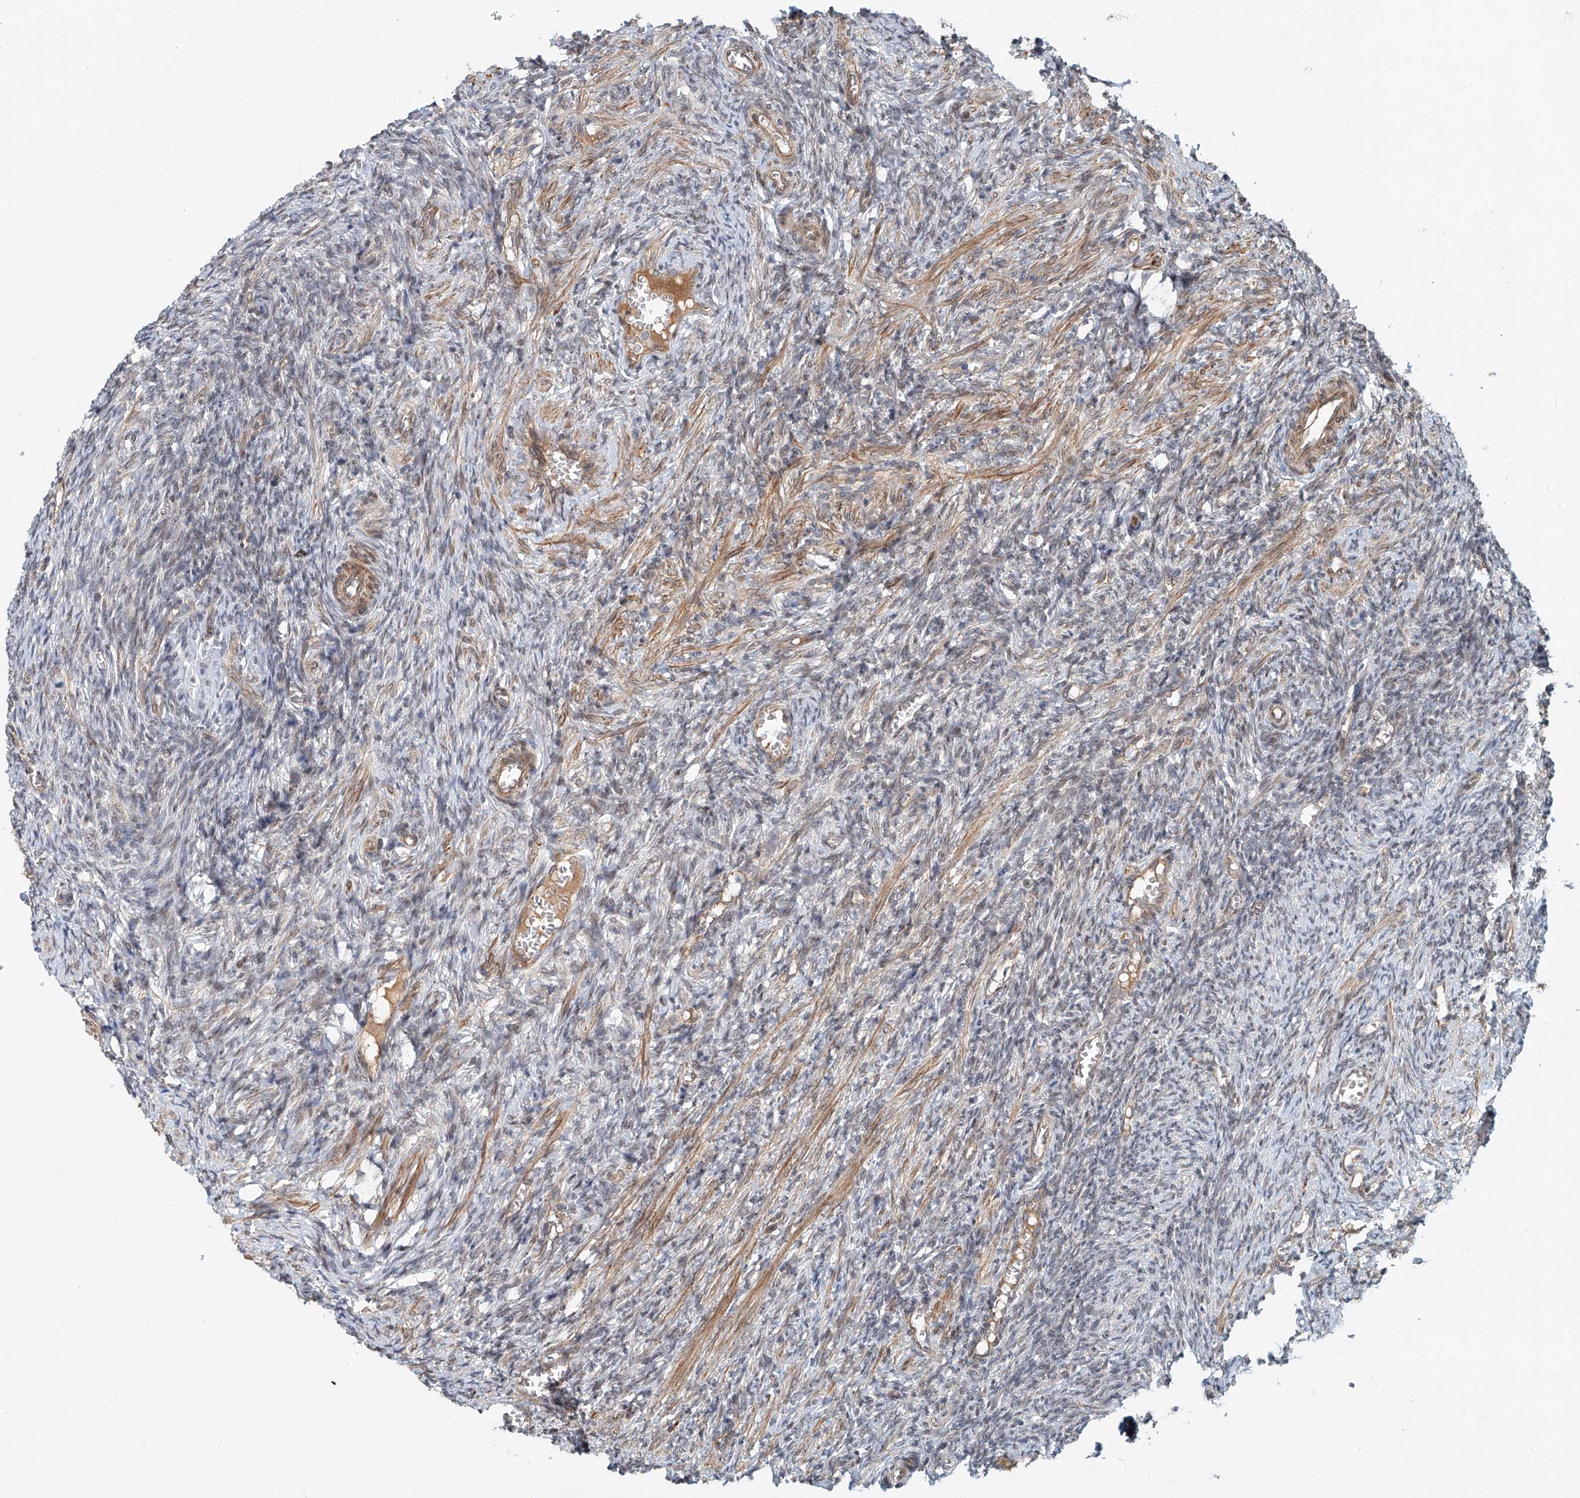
{"staining": {"intensity": "negative", "quantity": "none", "location": "none"}, "tissue": "ovary", "cell_type": "Ovarian stroma cells", "image_type": "normal", "snomed": [{"axis": "morphology", "description": "Normal tissue, NOS"}, {"axis": "topography", "description": "Ovary"}], "caption": "Micrograph shows no significant protein staining in ovarian stroma cells of unremarkable ovary.", "gene": "SASH1", "patient": {"sex": "female", "age": 27}}